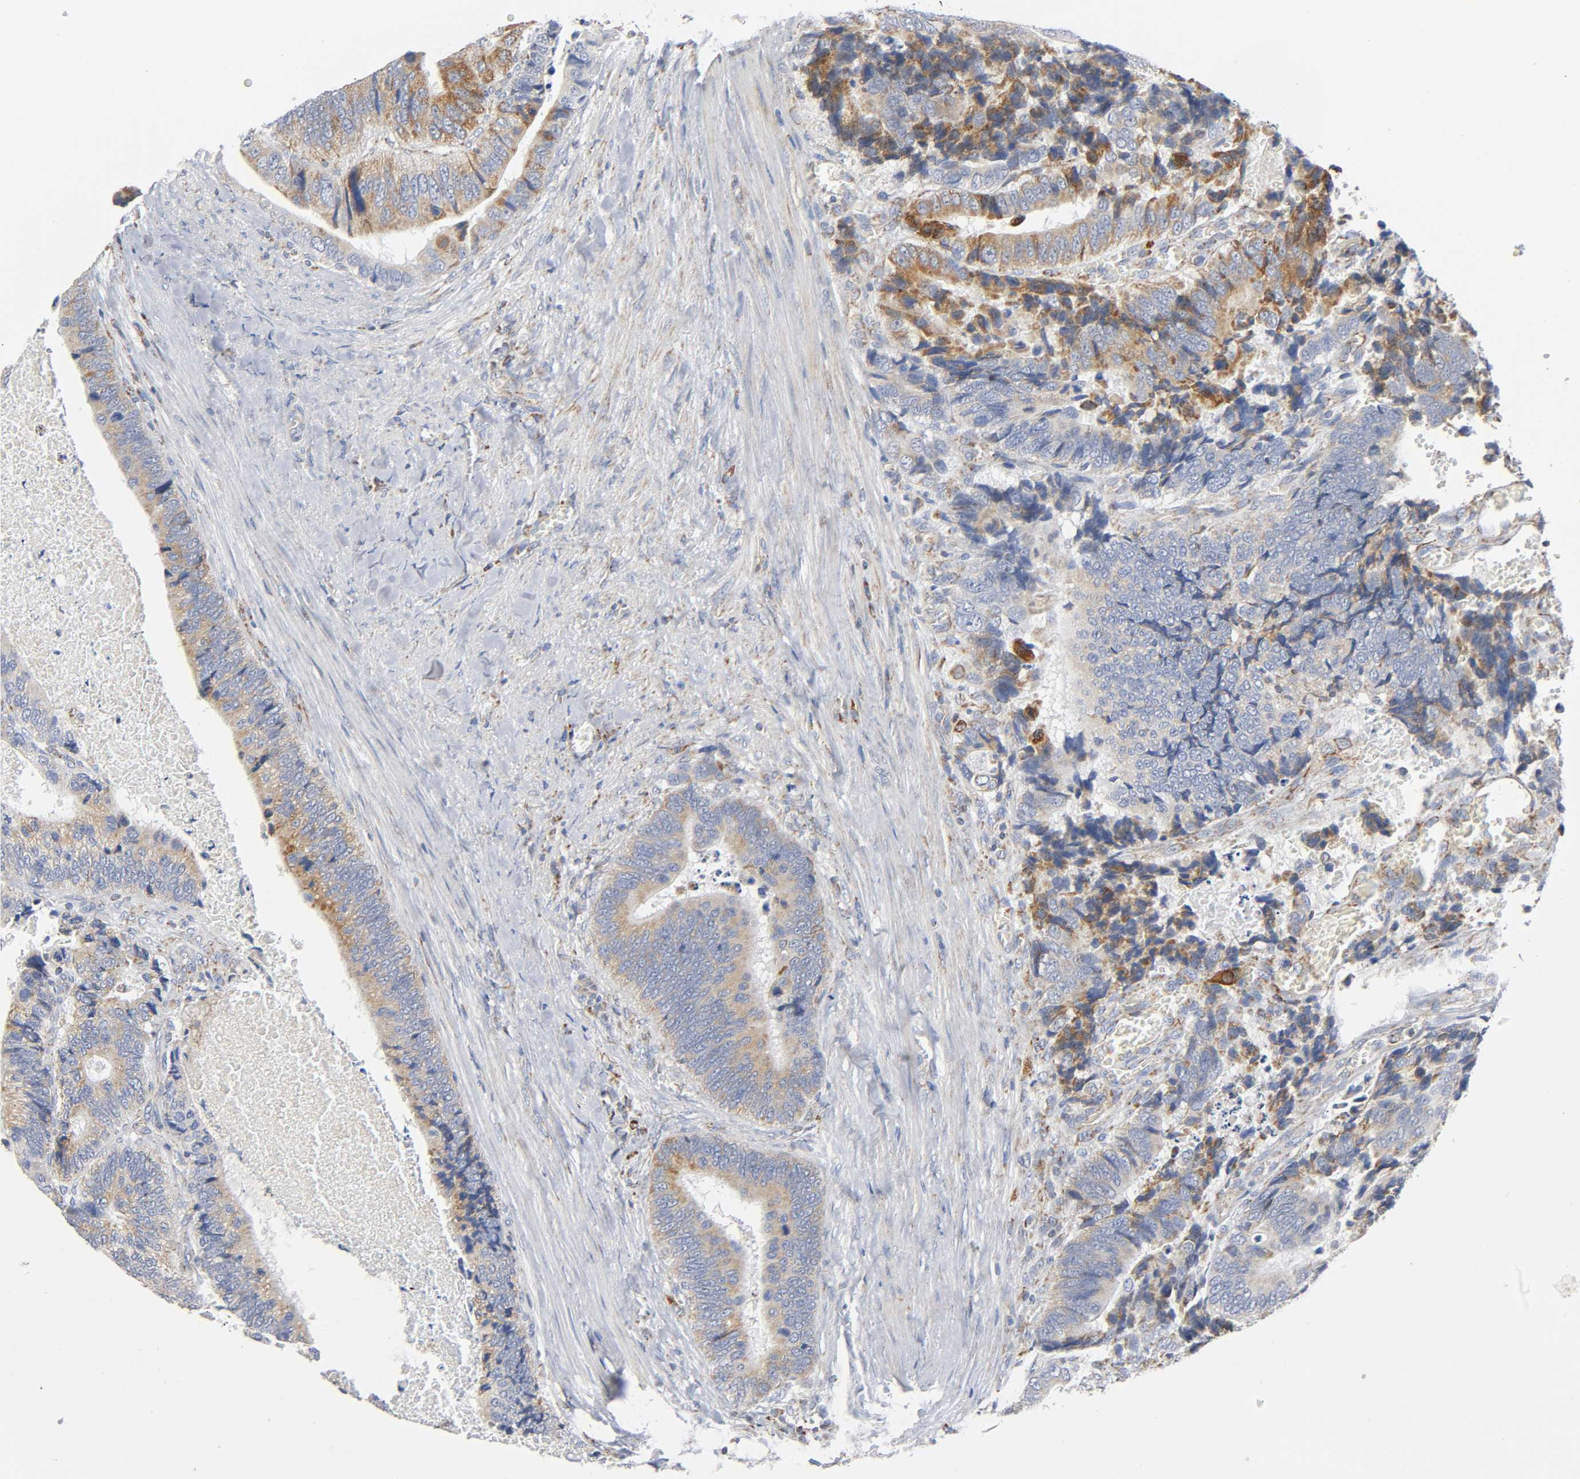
{"staining": {"intensity": "moderate", "quantity": ">75%", "location": "cytoplasmic/membranous"}, "tissue": "colorectal cancer", "cell_type": "Tumor cells", "image_type": "cancer", "snomed": [{"axis": "morphology", "description": "Adenocarcinoma, NOS"}, {"axis": "topography", "description": "Colon"}], "caption": "Colorectal cancer stained with a brown dye exhibits moderate cytoplasmic/membranous positive staining in about >75% of tumor cells.", "gene": "BAK1", "patient": {"sex": "male", "age": 72}}